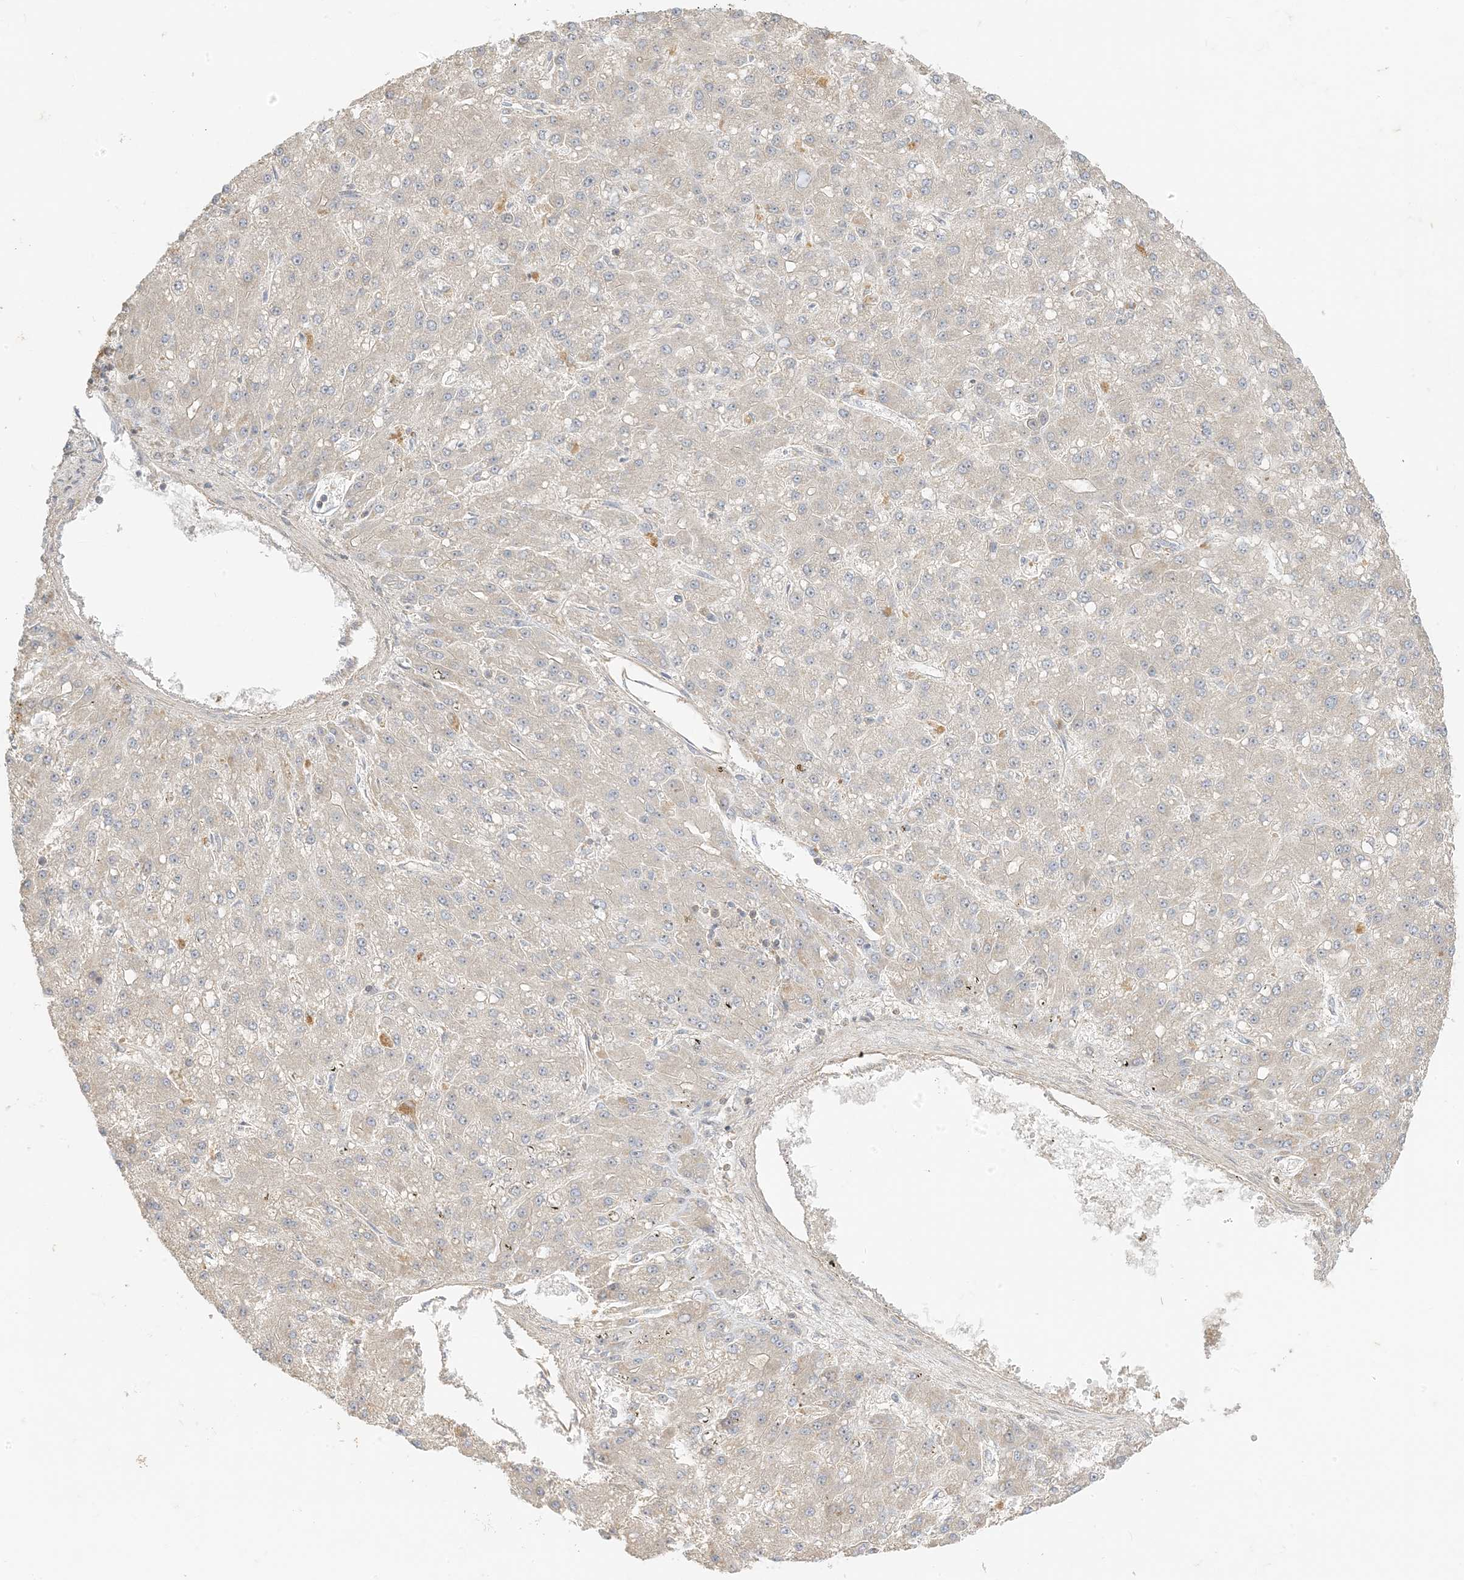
{"staining": {"intensity": "weak", "quantity": "<25%", "location": "cytoplasmic/membranous"}, "tissue": "liver cancer", "cell_type": "Tumor cells", "image_type": "cancer", "snomed": [{"axis": "morphology", "description": "Carcinoma, Hepatocellular, NOS"}, {"axis": "topography", "description": "Liver"}], "caption": "An immunohistochemistry image of liver cancer is shown. There is no staining in tumor cells of liver cancer.", "gene": "ETAA1", "patient": {"sex": "male", "age": 67}}